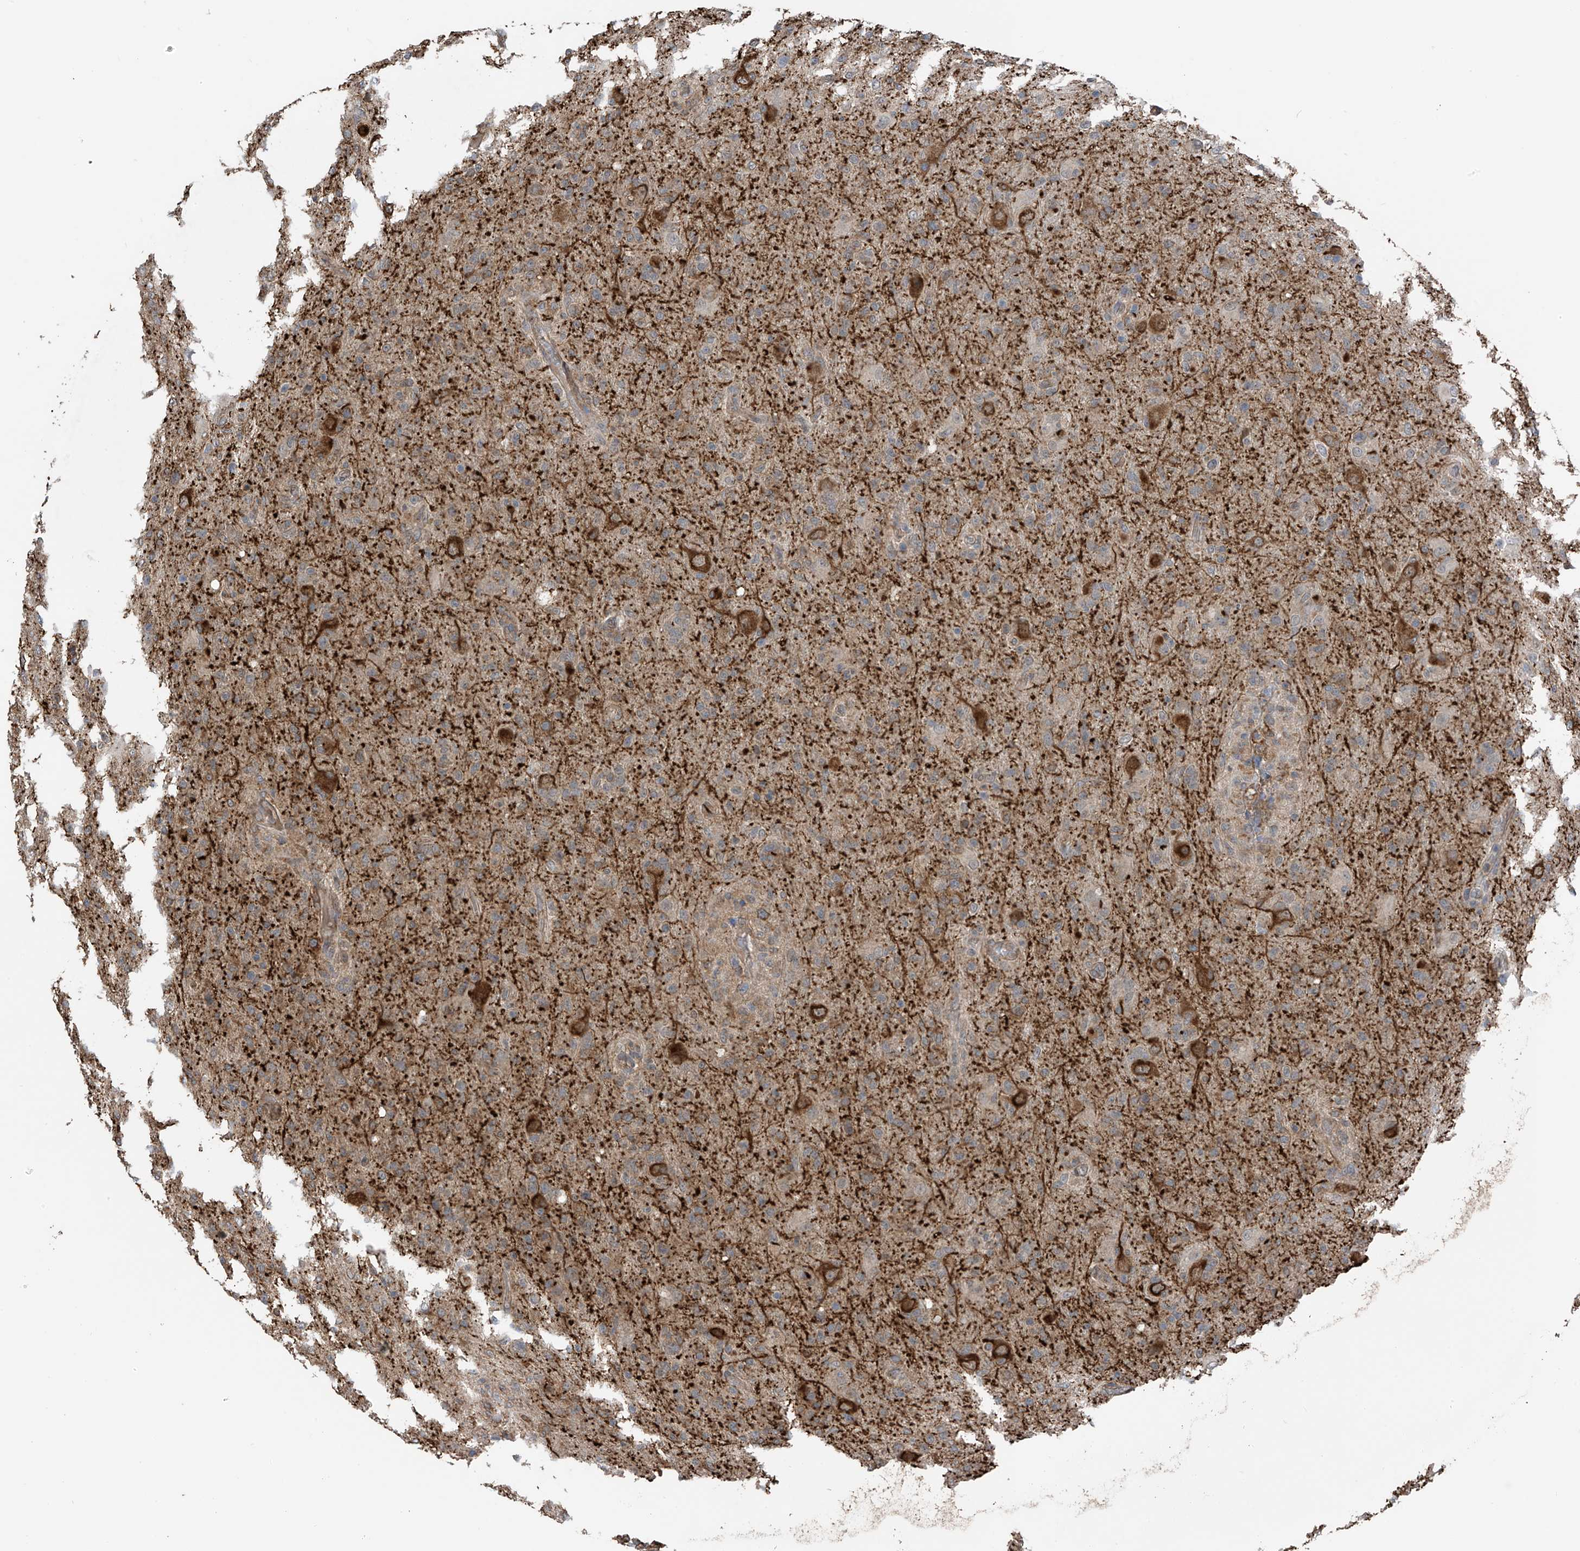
{"staining": {"intensity": "negative", "quantity": "none", "location": "none"}, "tissue": "glioma", "cell_type": "Tumor cells", "image_type": "cancer", "snomed": [{"axis": "morphology", "description": "Glioma, malignant, High grade"}, {"axis": "topography", "description": "Brain"}], "caption": "Photomicrograph shows no significant protein positivity in tumor cells of glioma.", "gene": "ZNF189", "patient": {"sex": "female", "age": 57}}